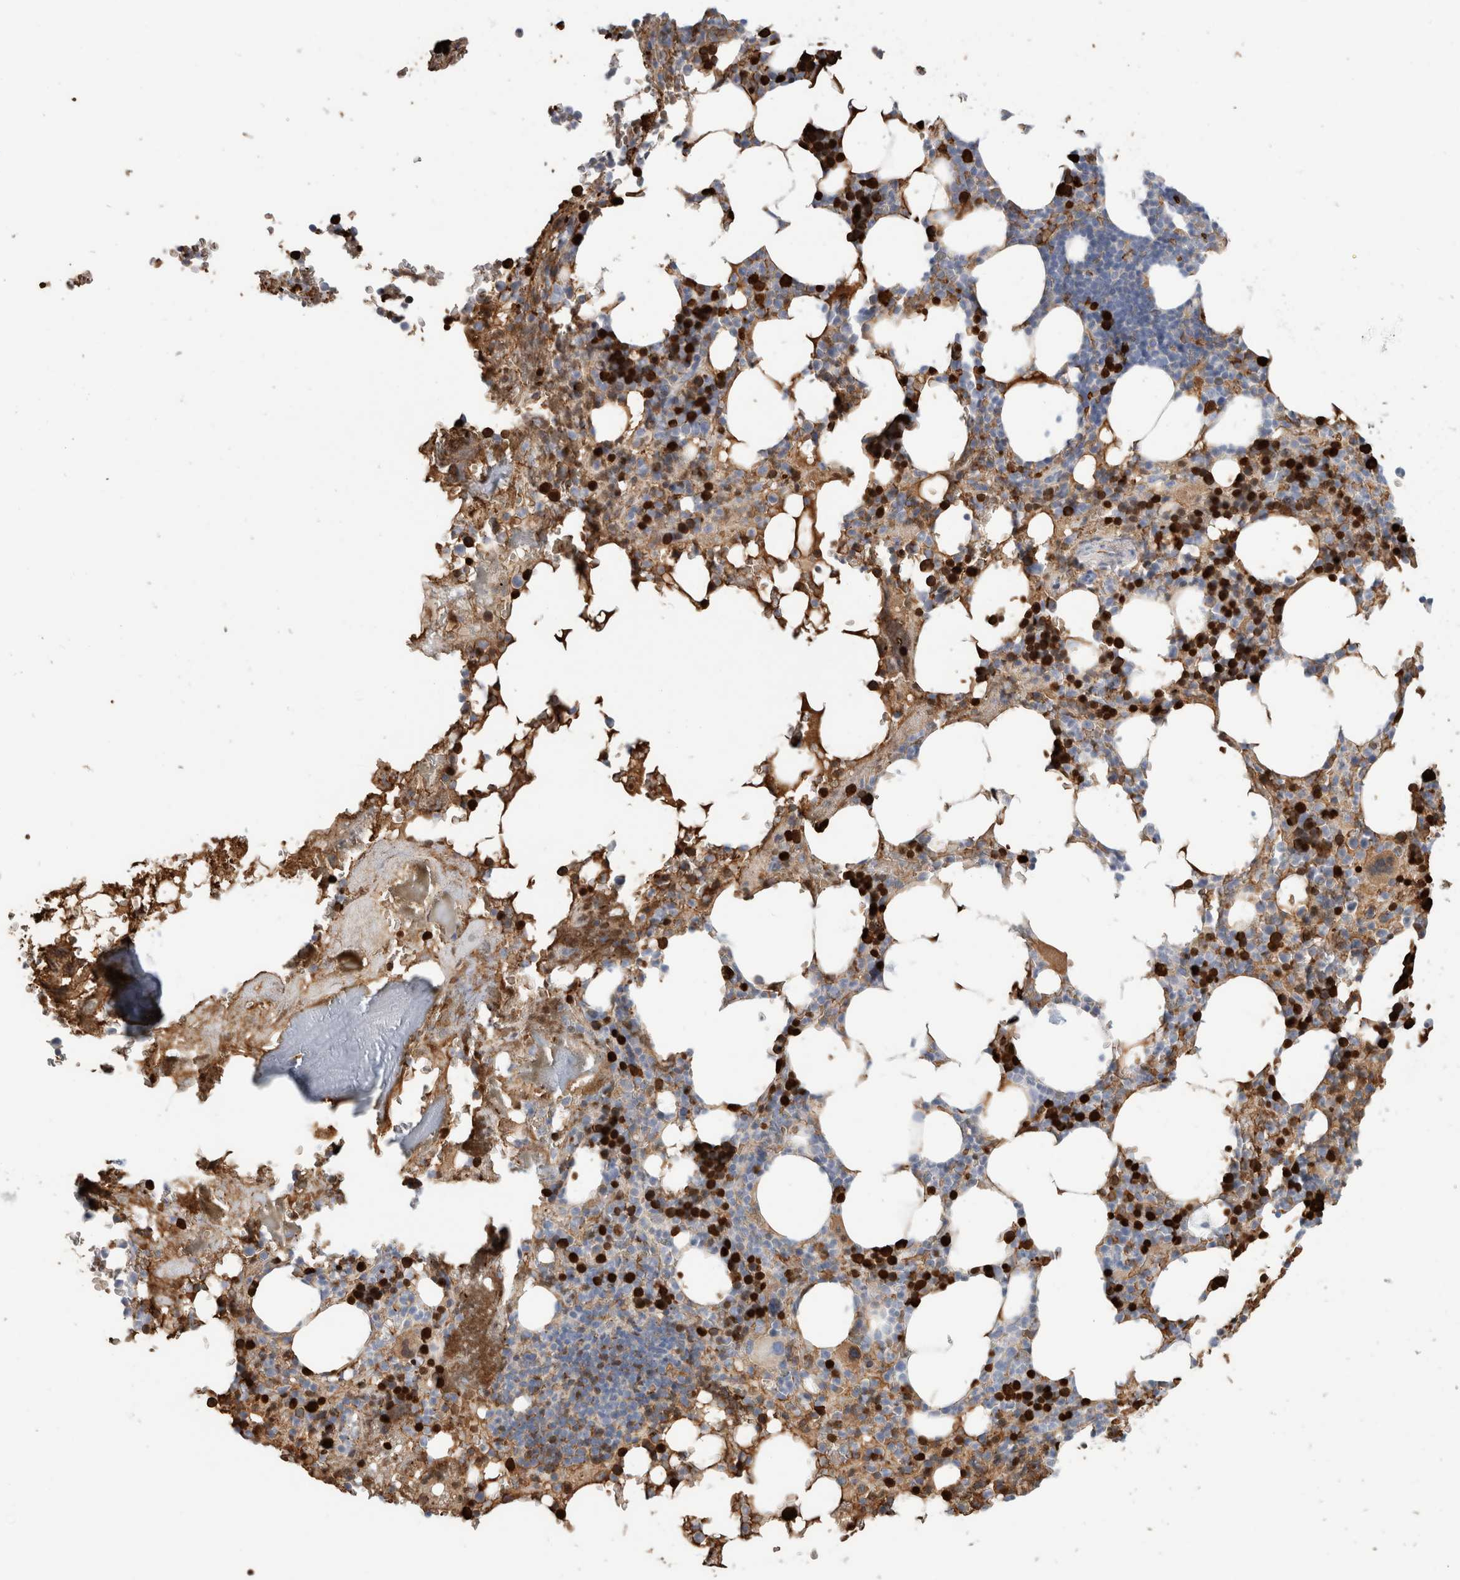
{"staining": {"intensity": "strong", "quantity": "25%-75%", "location": "cytoplasmic/membranous"}, "tissue": "bone marrow", "cell_type": "Hematopoietic cells", "image_type": "normal", "snomed": [{"axis": "morphology", "description": "Normal tissue, NOS"}, {"axis": "topography", "description": "Bone marrow"}], "caption": "Immunohistochemical staining of benign human bone marrow shows strong cytoplasmic/membranous protein positivity in approximately 25%-75% of hematopoietic cells.", "gene": "CA1", "patient": {"sex": "male", "age": 58}}